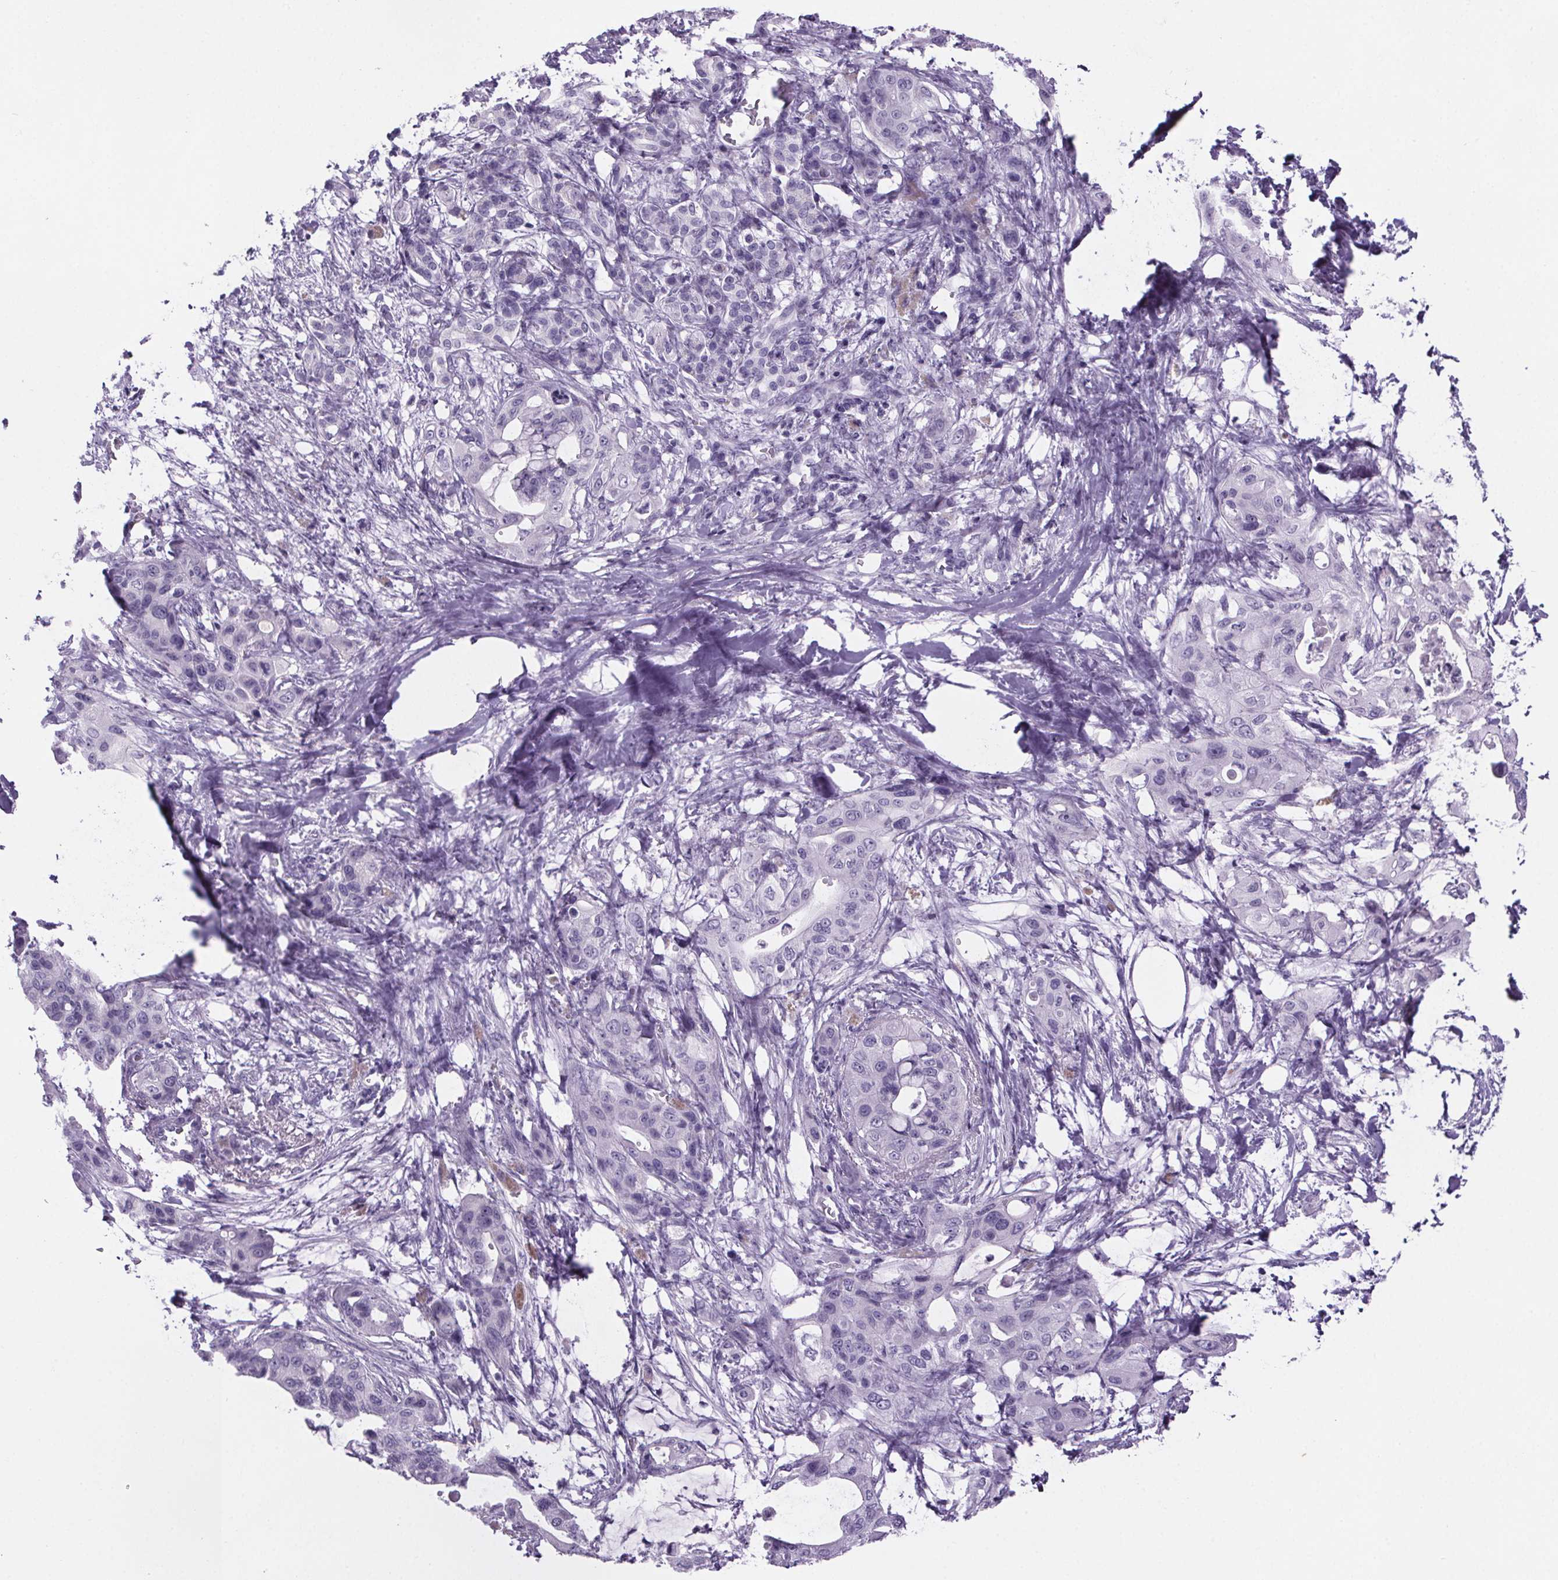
{"staining": {"intensity": "negative", "quantity": "none", "location": "none"}, "tissue": "pancreatic cancer", "cell_type": "Tumor cells", "image_type": "cancer", "snomed": [{"axis": "morphology", "description": "Adenocarcinoma, NOS"}, {"axis": "topography", "description": "Pancreas"}], "caption": "The immunohistochemistry (IHC) image has no significant expression in tumor cells of adenocarcinoma (pancreatic) tissue.", "gene": "CUBN", "patient": {"sex": "male", "age": 71}}